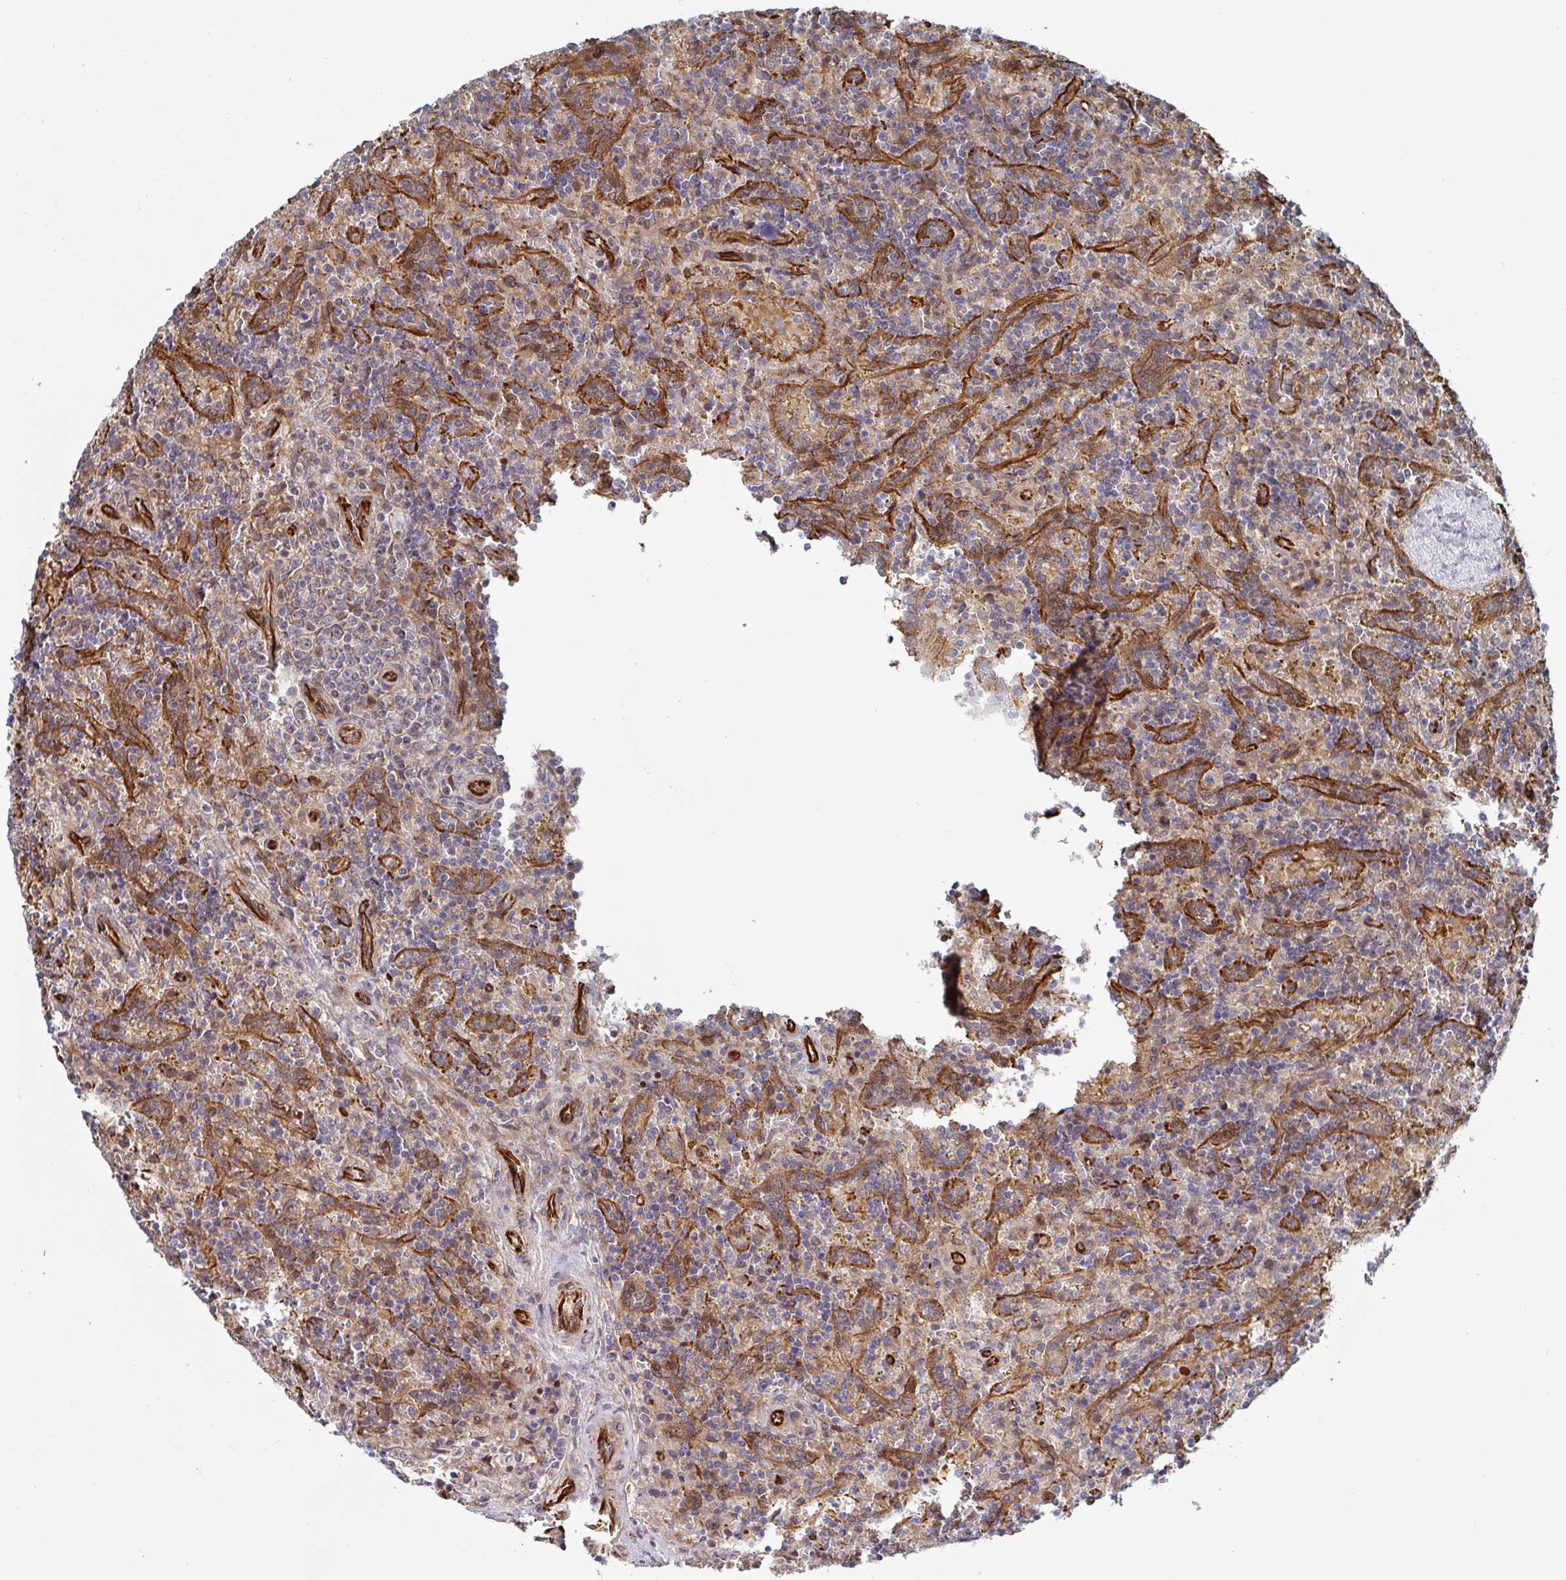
{"staining": {"intensity": "negative", "quantity": "none", "location": "none"}, "tissue": "lymphoma", "cell_type": "Tumor cells", "image_type": "cancer", "snomed": [{"axis": "morphology", "description": "Malignant lymphoma, non-Hodgkin's type, Low grade"}, {"axis": "topography", "description": "Spleen"}], "caption": "Tumor cells show no significant expression in lymphoma.", "gene": "DVL3", "patient": {"sex": "male", "age": 67}}